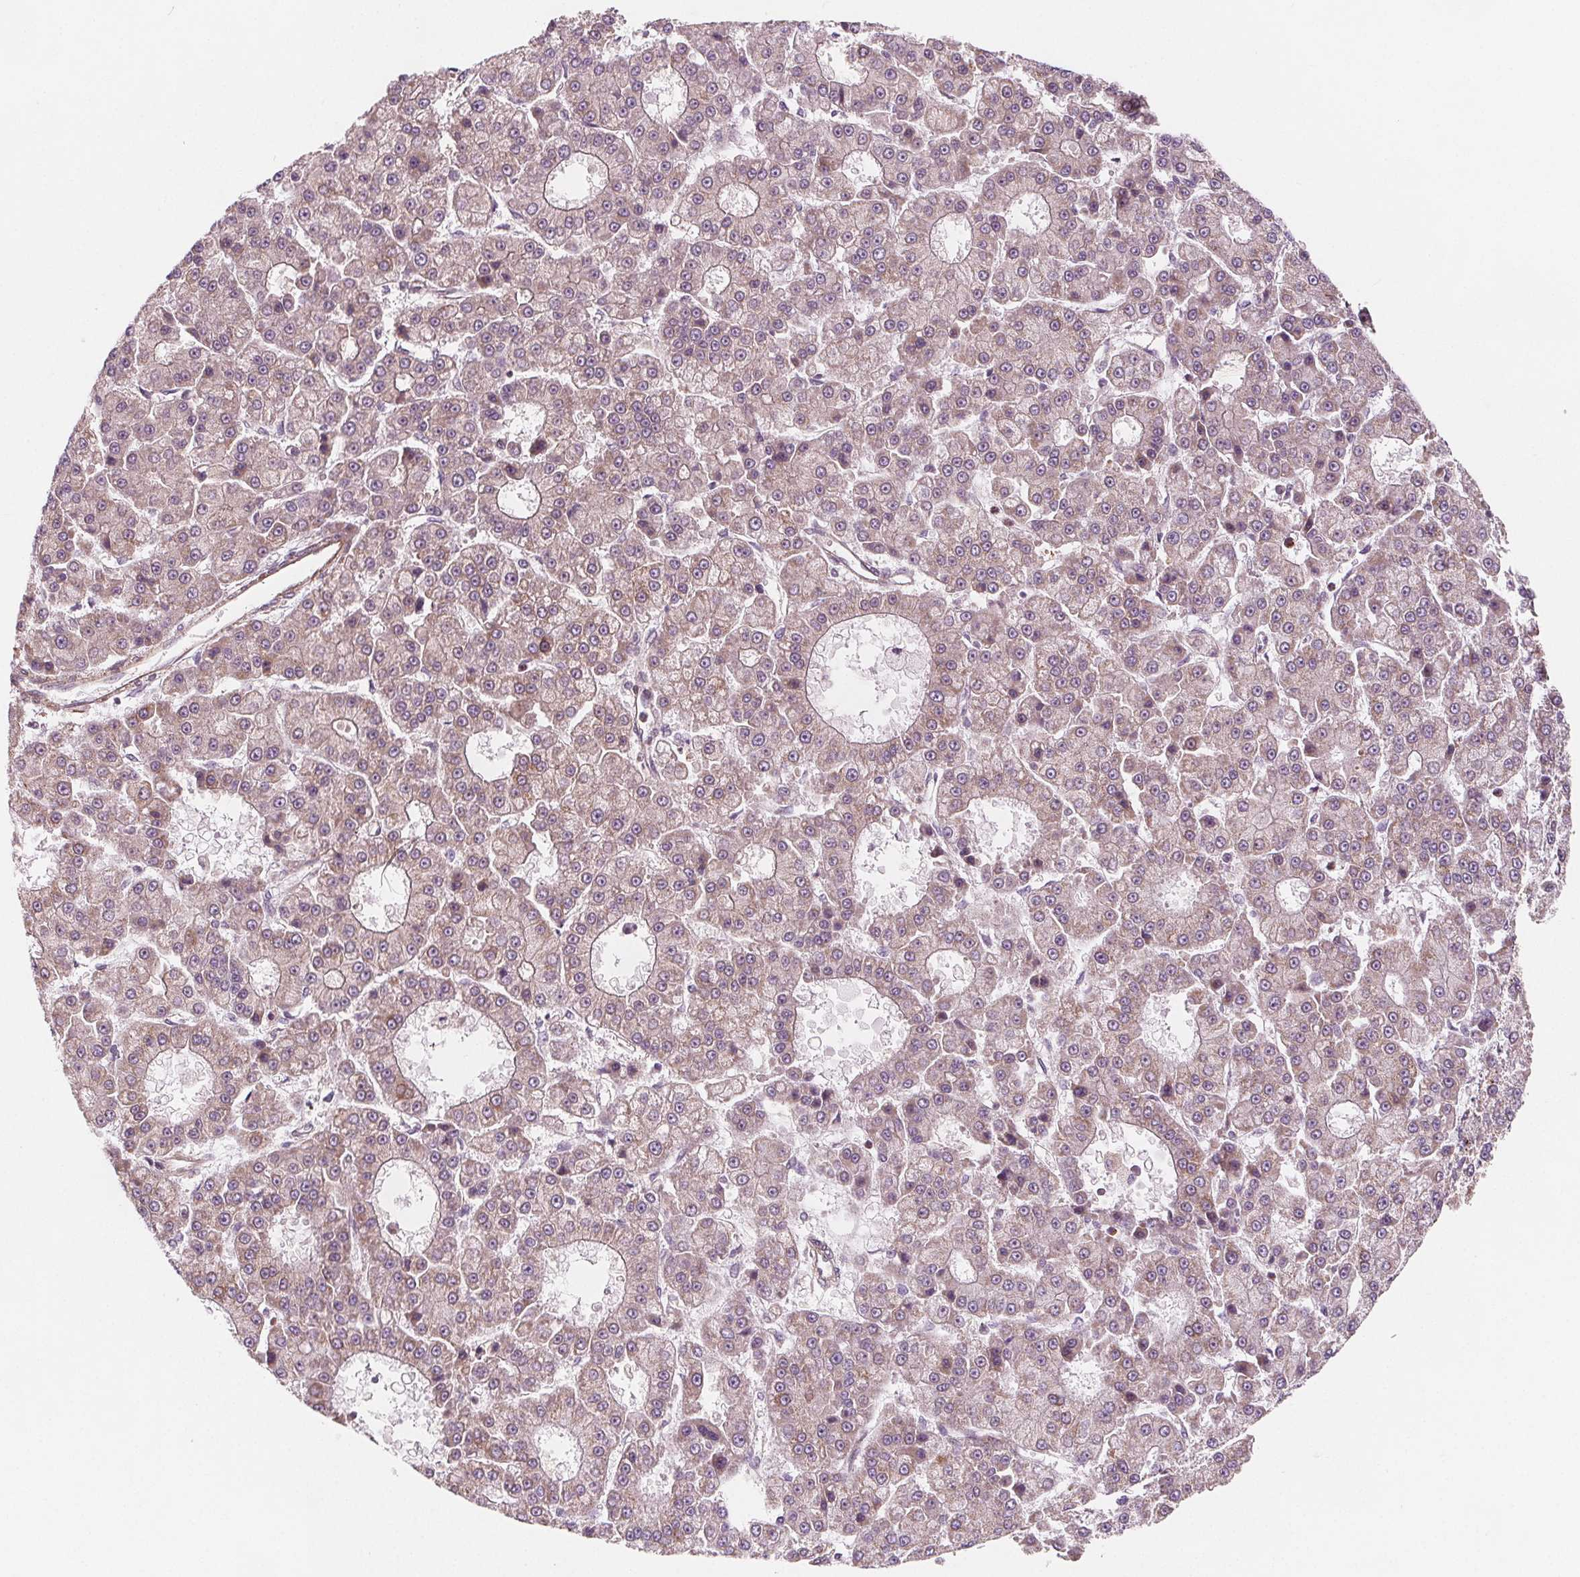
{"staining": {"intensity": "weak", "quantity": "<25%", "location": "cytoplasmic/membranous"}, "tissue": "liver cancer", "cell_type": "Tumor cells", "image_type": "cancer", "snomed": [{"axis": "morphology", "description": "Carcinoma, Hepatocellular, NOS"}, {"axis": "topography", "description": "Liver"}], "caption": "Immunohistochemistry micrograph of liver cancer (hepatocellular carcinoma) stained for a protein (brown), which shows no positivity in tumor cells.", "gene": "ADAM33", "patient": {"sex": "male", "age": 70}}